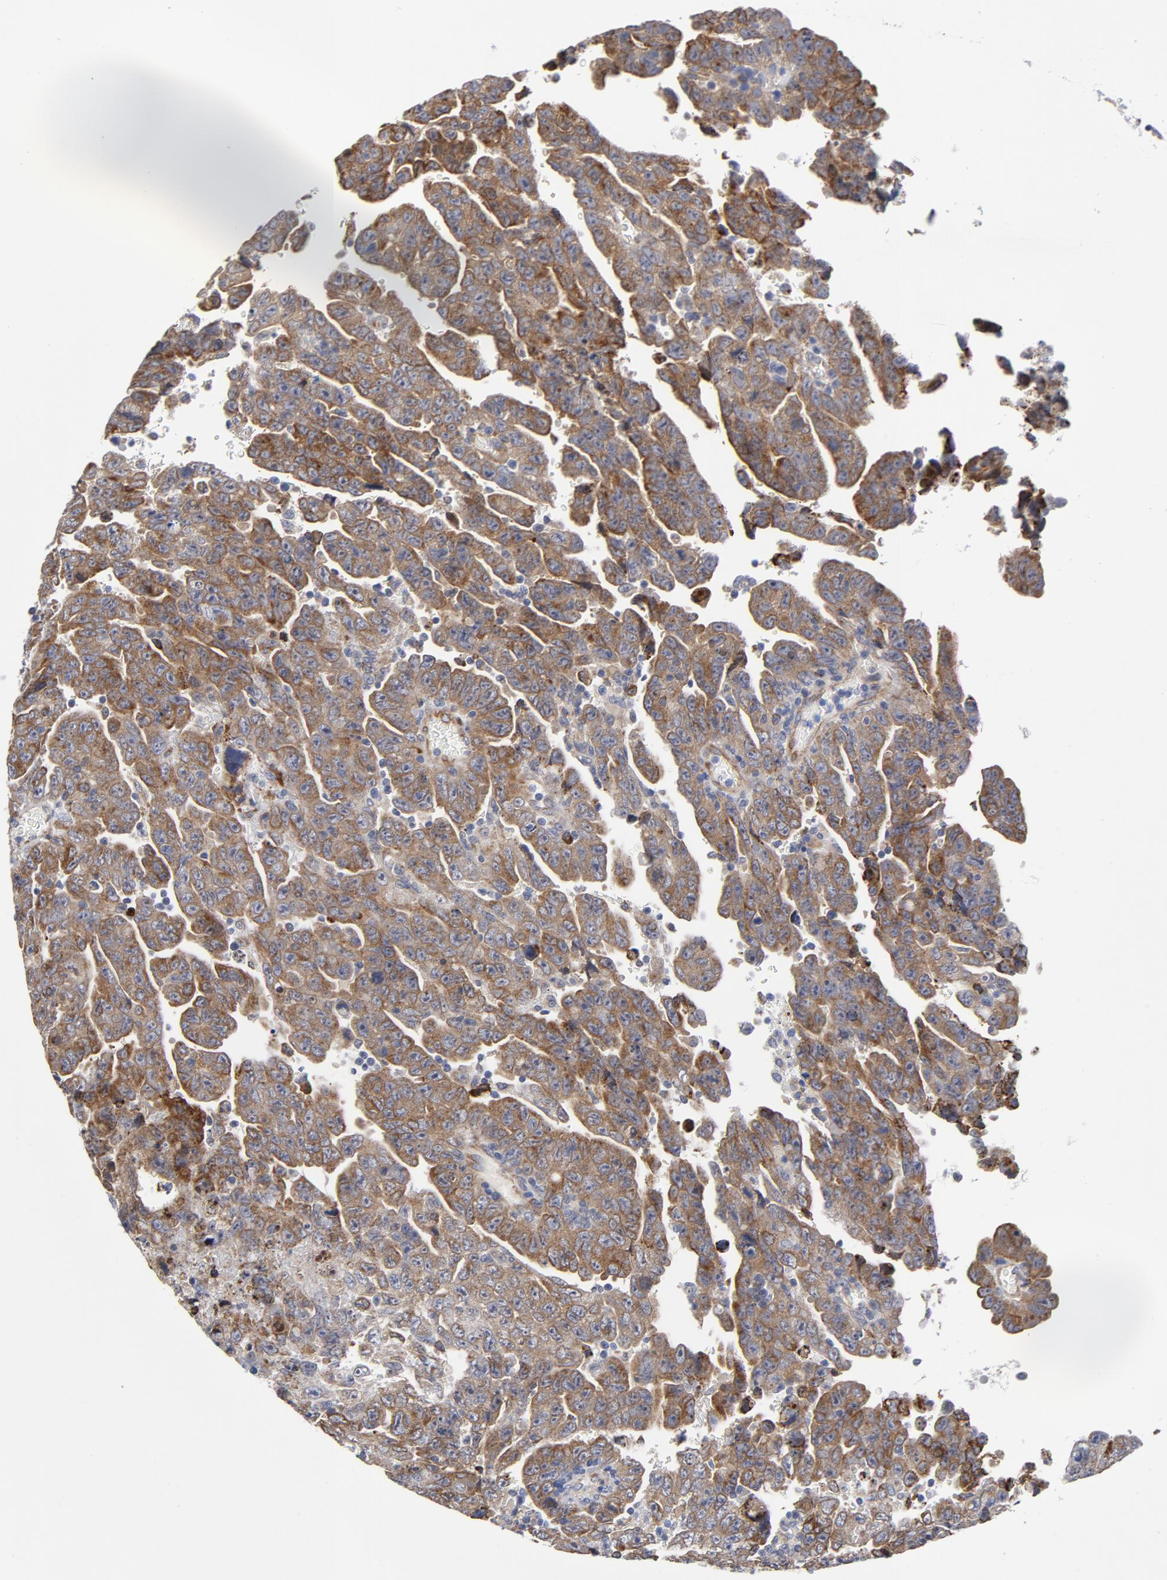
{"staining": {"intensity": "moderate", "quantity": ">75%", "location": "cytoplasmic/membranous"}, "tissue": "testis cancer", "cell_type": "Tumor cells", "image_type": "cancer", "snomed": [{"axis": "morphology", "description": "Carcinoma, Embryonal, NOS"}, {"axis": "topography", "description": "Testis"}], "caption": "This photomicrograph shows immunohistochemistry staining of embryonal carcinoma (testis), with medium moderate cytoplasmic/membranous positivity in about >75% of tumor cells.", "gene": "RAPGEF3", "patient": {"sex": "male", "age": 28}}